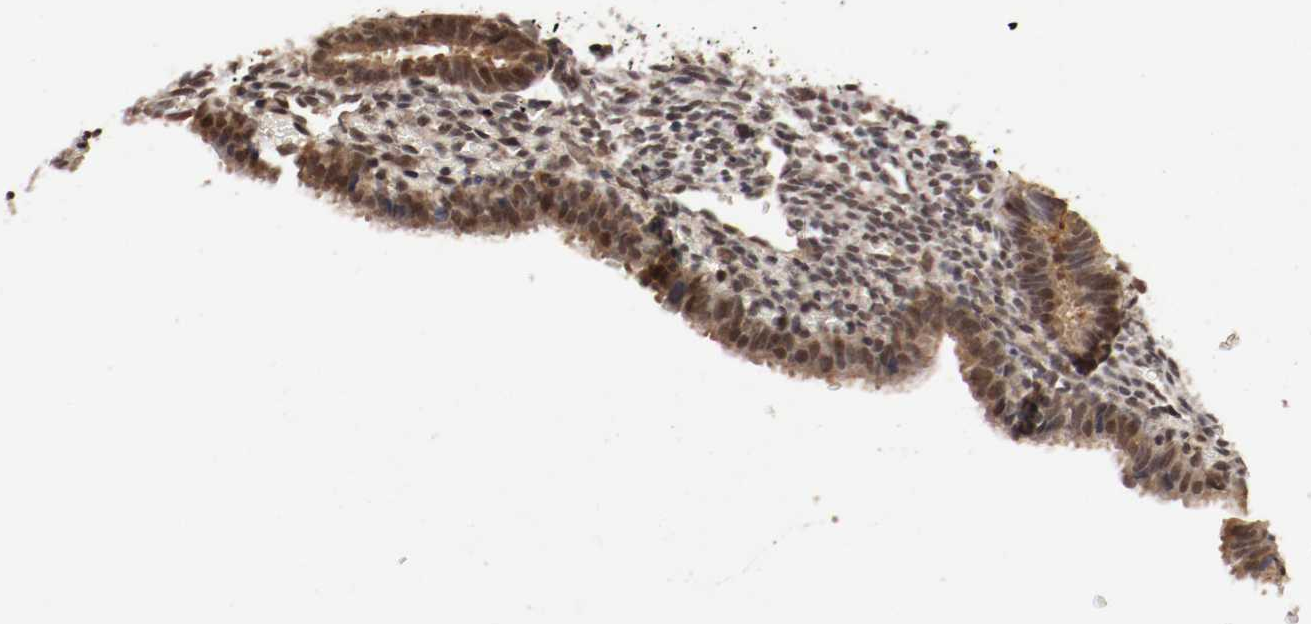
{"staining": {"intensity": "weak", "quantity": "25%-75%", "location": "cytoplasmic/membranous,nuclear"}, "tissue": "endometrium", "cell_type": "Cells in endometrial stroma", "image_type": "normal", "snomed": [{"axis": "morphology", "description": "Normal tissue, NOS"}, {"axis": "topography", "description": "Endometrium"}], "caption": "Approximately 25%-75% of cells in endometrial stroma in unremarkable endometrium show weak cytoplasmic/membranous,nuclear protein expression as visualized by brown immunohistochemical staining.", "gene": "DNMT3B", "patient": {"sex": "female", "age": 27}}